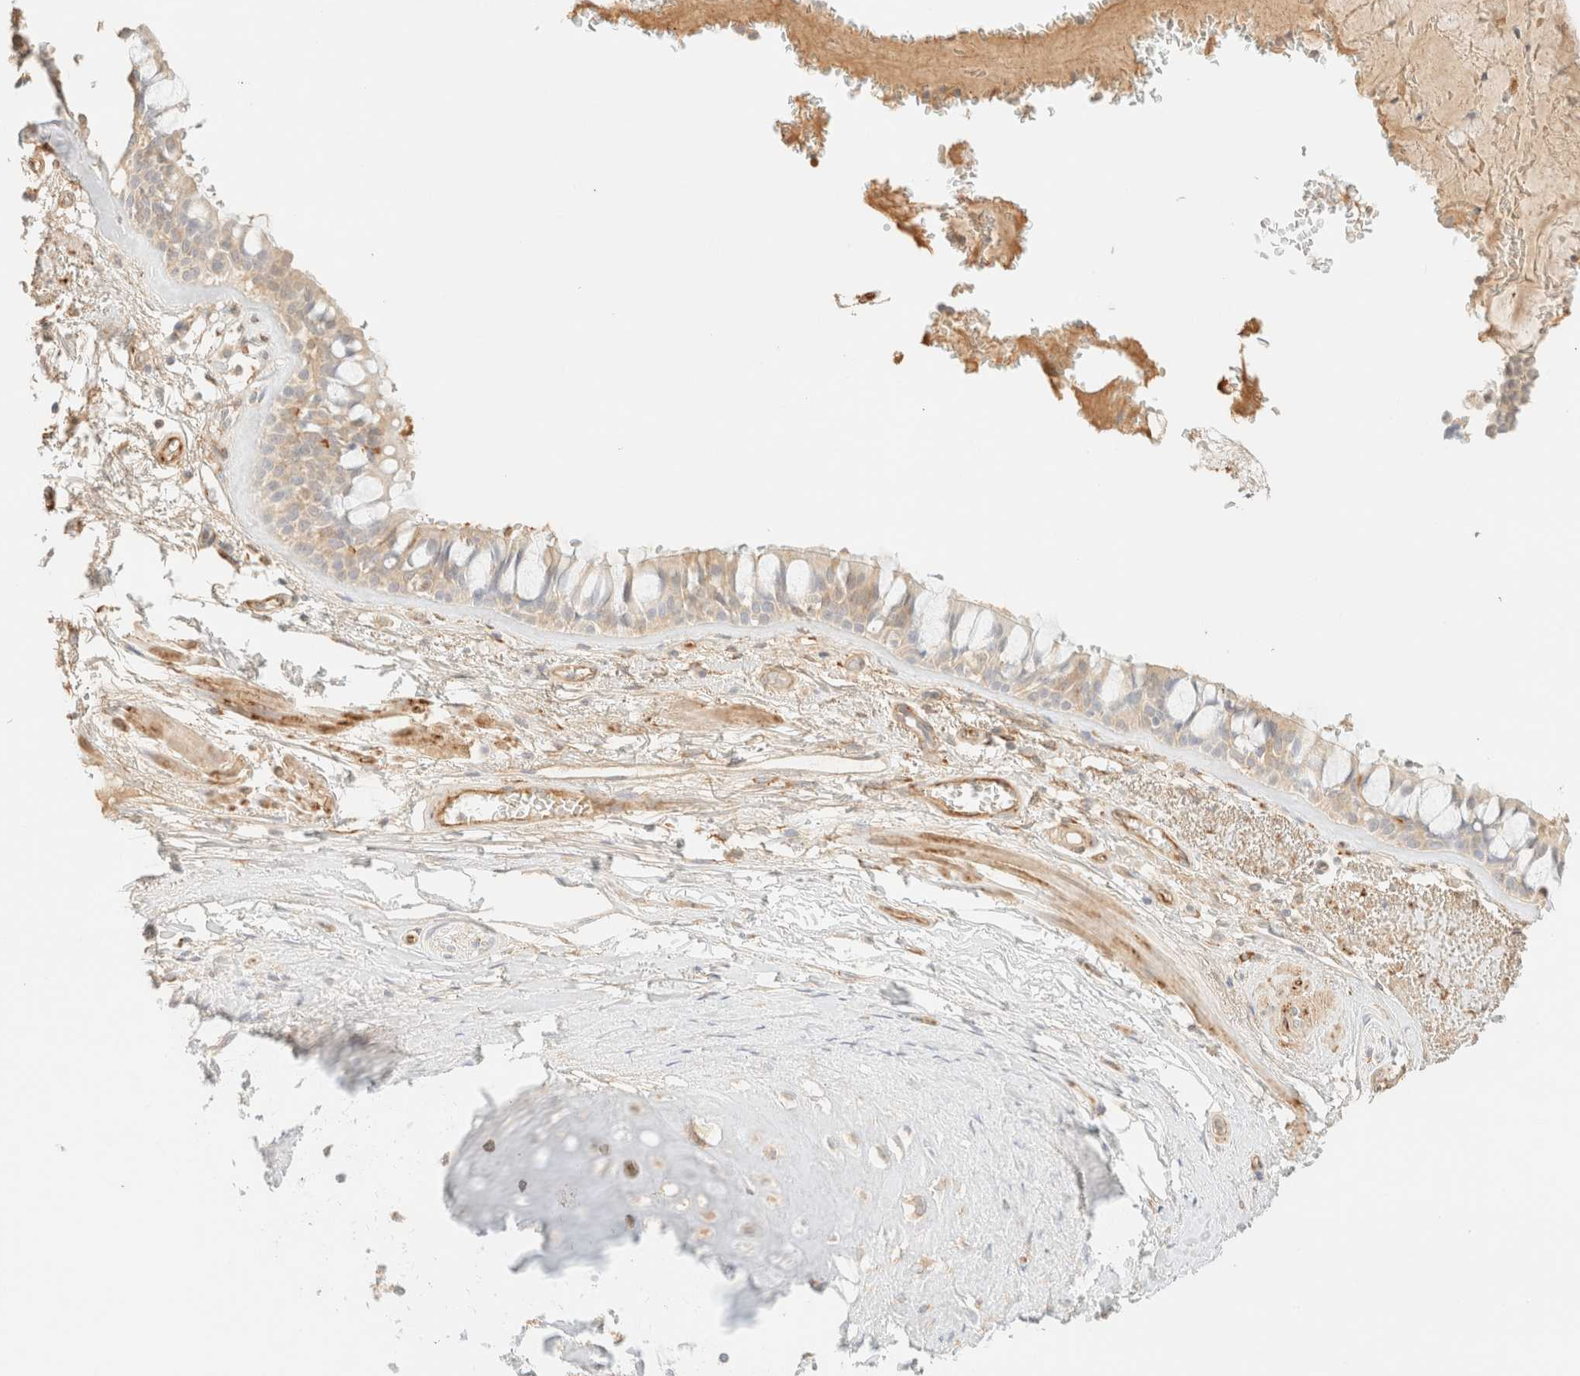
{"staining": {"intensity": "moderate", "quantity": "<25%", "location": "cytoplasmic/membranous"}, "tissue": "bronchus", "cell_type": "Respiratory epithelial cells", "image_type": "normal", "snomed": [{"axis": "morphology", "description": "Normal tissue, NOS"}, {"axis": "topography", "description": "Bronchus"}], "caption": "Immunohistochemistry (IHC) photomicrograph of unremarkable bronchus stained for a protein (brown), which shows low levels of moderate cytoplasmic/membranous positivity in approximately <25% of respiratory epithelial cells.", "gene": "SPARCL1", "patient": {"sex": "male", "age": 66}}